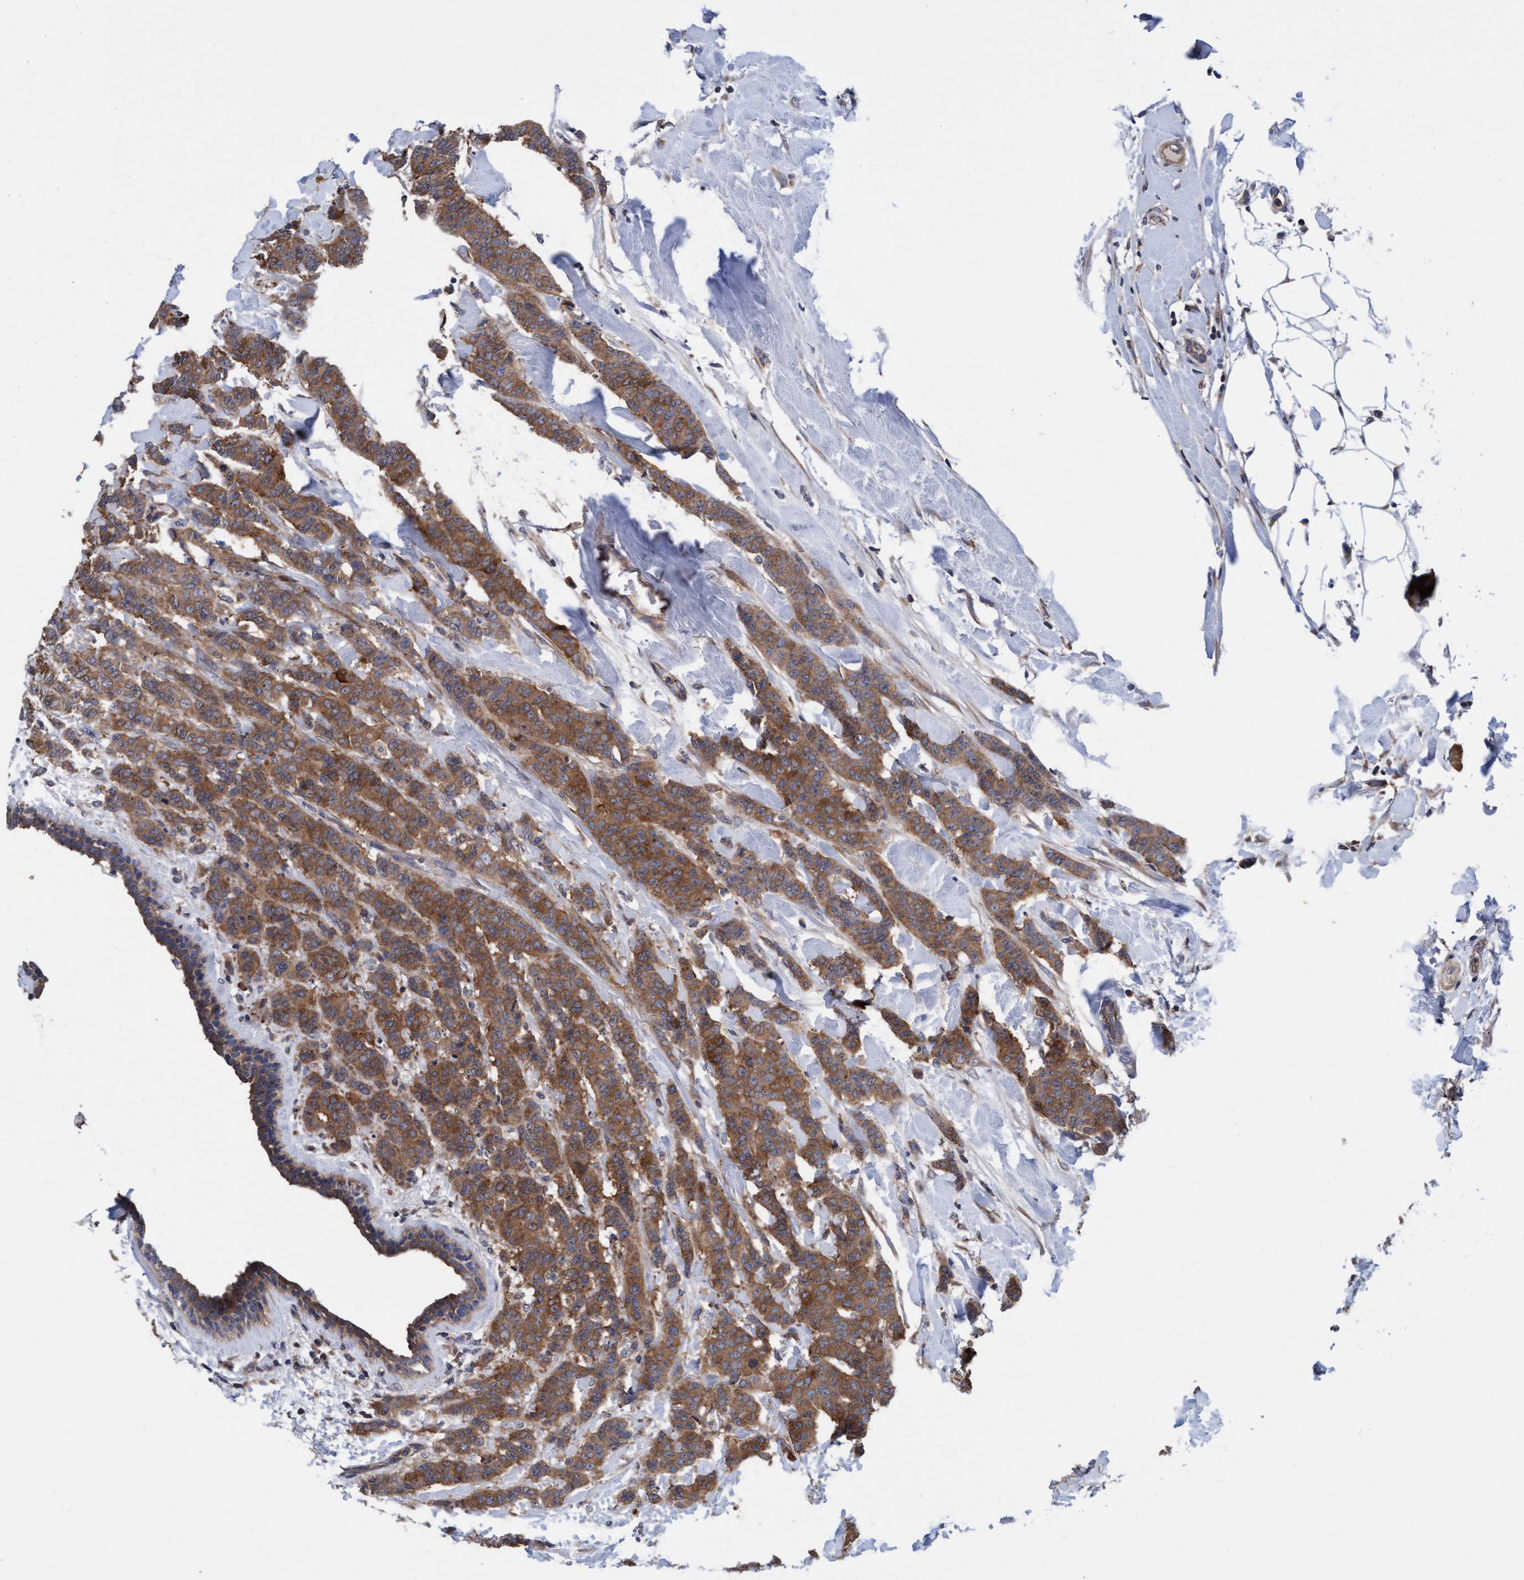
{"staining": {"intensity": "moderate", "quantity": ">75%", "location": "cytoplasmic/membranous"}, "tissue": "breast cancer", "cell_type": "Tumor cells", "image_type": "cancer", "snomed": [{"axis": "morphology", "description": "Normal tissue, NOS"}, {"axis": "morphology", "description": "Duct carcinoma"}, {"axis": "topography", "description": "Breast"}], "caption": "Tumor cells show moderate cytoplasmic/membranous positivity in approximately >75% of cells in breast cancer.", "gene": "CALCOCO2", "patient": {"sex": "female", "age": 40}}